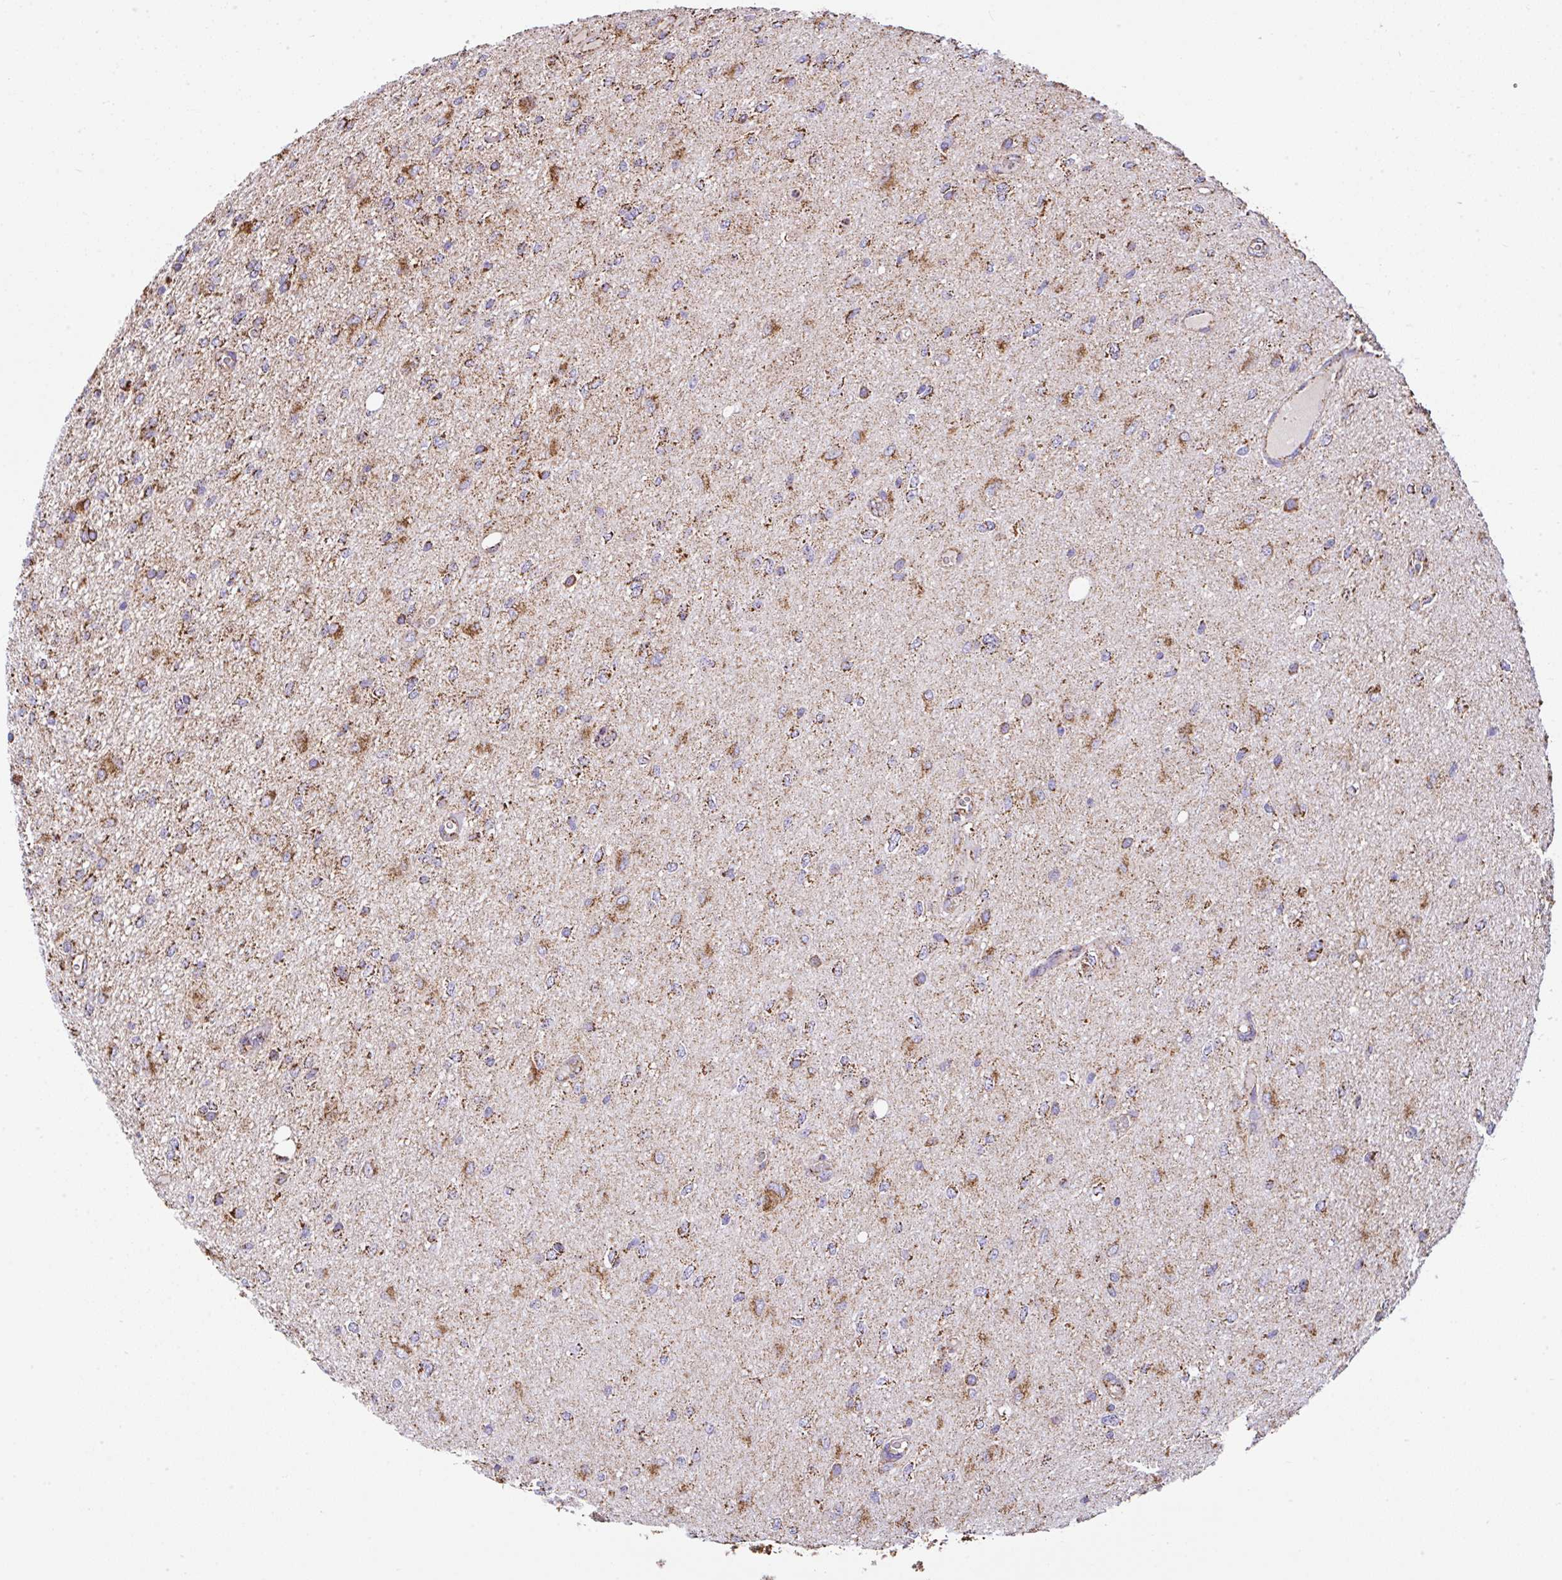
{"staining": {"intensity": "strong", "quantity": ">75%", "location": "cytoplasmic/membranous"}, "tissue": "glioma", "cell_type": "Tumor cells", "image_type": "cancer", "snomed": [{"axis": "morphology", "description": "Glioma, malignant, Low grade"}, {"axis": "topography", "description": "Cerebellum"}], "caption": "IHC of human malignant glioma (low-grade) displays high levels of strong cytoplasmic/membranous expression in about >75% of tumor cells.", "gene": "ANKRD33B", "patient": {"sex": "female", "age": 5}}